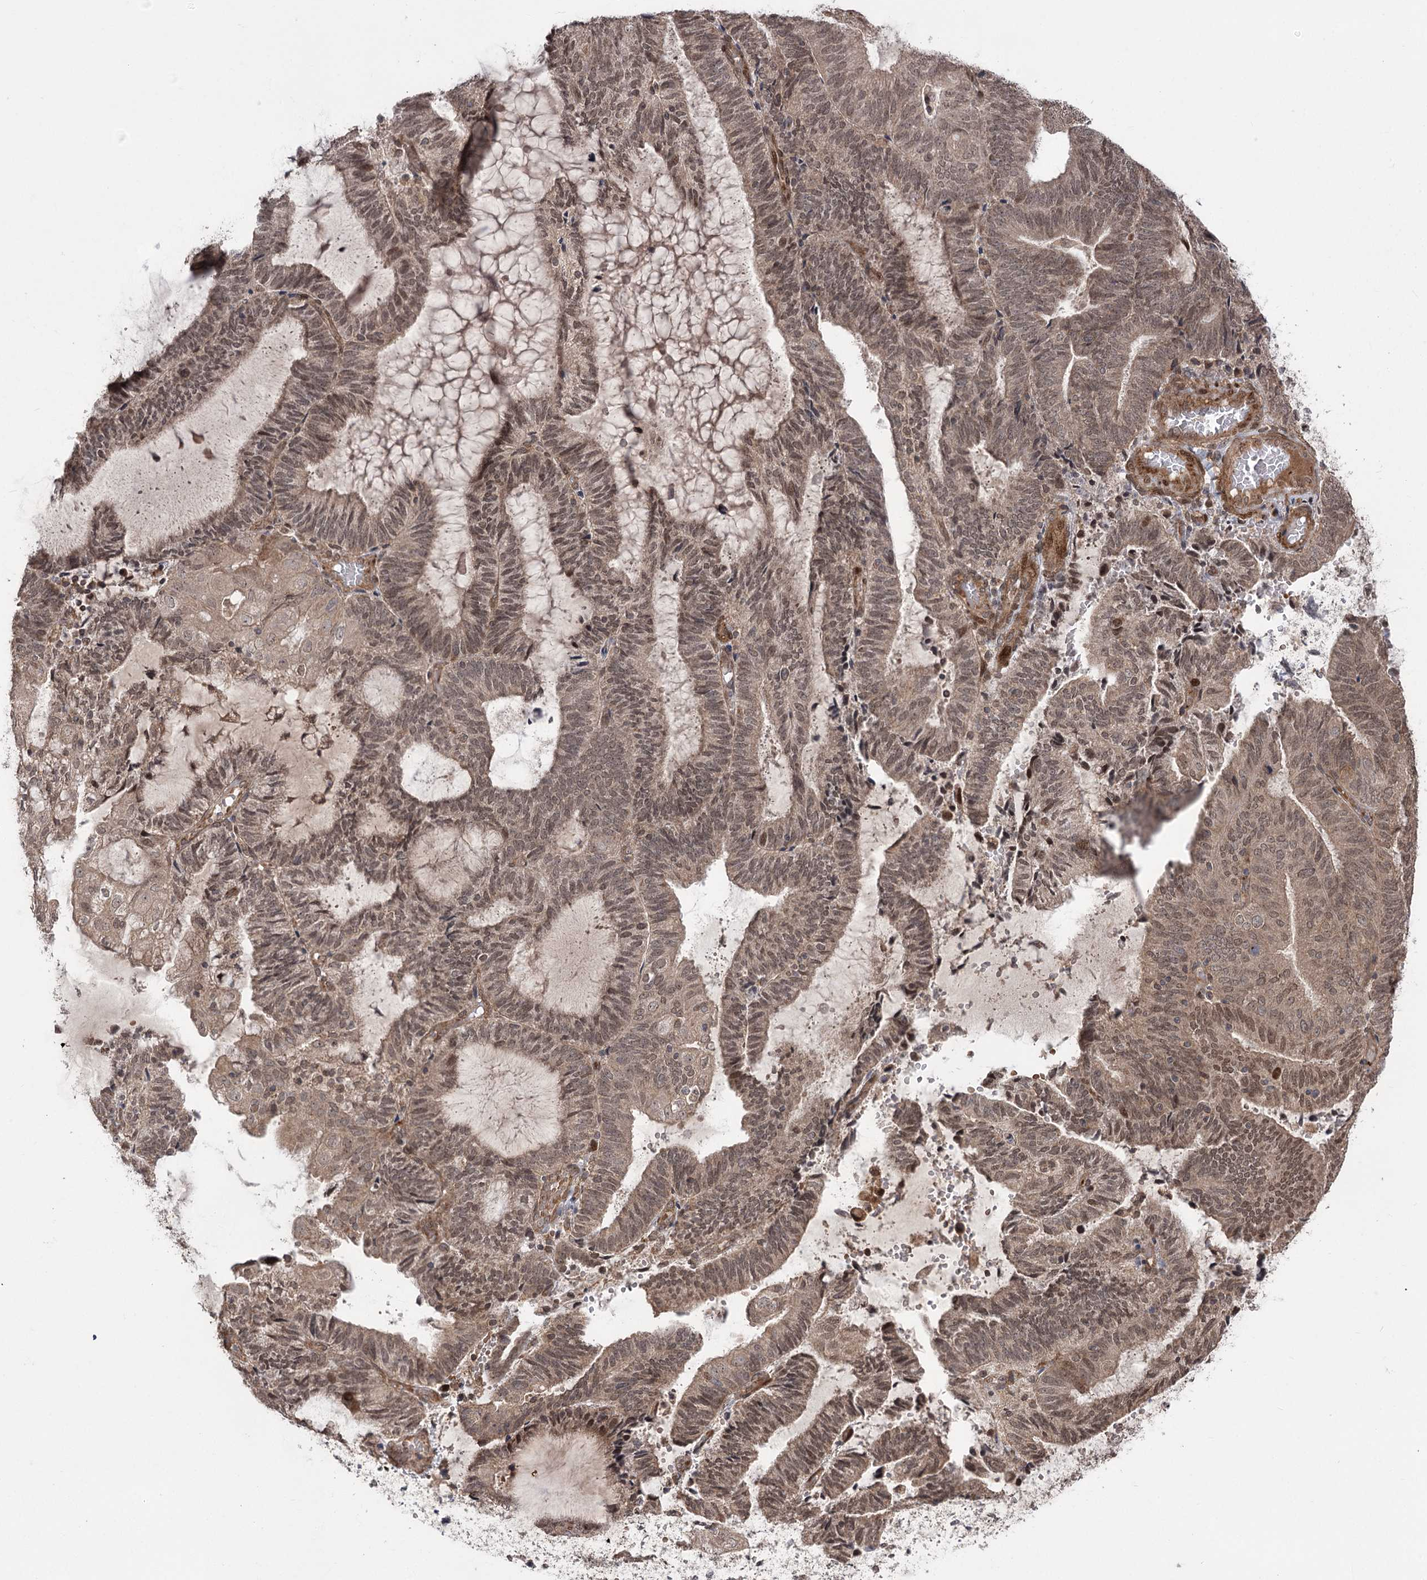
{"staining": {"intensity": "weak", "quantity": ">75%", "location": "nuclear"}, "tissue": "endometrial cancer", "cell_type": "Tumor cells", "image_type": "cancer", "snomed": [{"axis": "morphology", "description": "Adenocarcinoma, NOS"}, {"axis": "topography", "description": "Endometrium"}], "caption": "This is an image of immunohistochemistry (IHC) staining of endometrial adenocarcinoma, which shows weak staining in the nuclear of tumor cells.", "gene": "TENM2", "patient": {"sex": "female", "age": 81}}